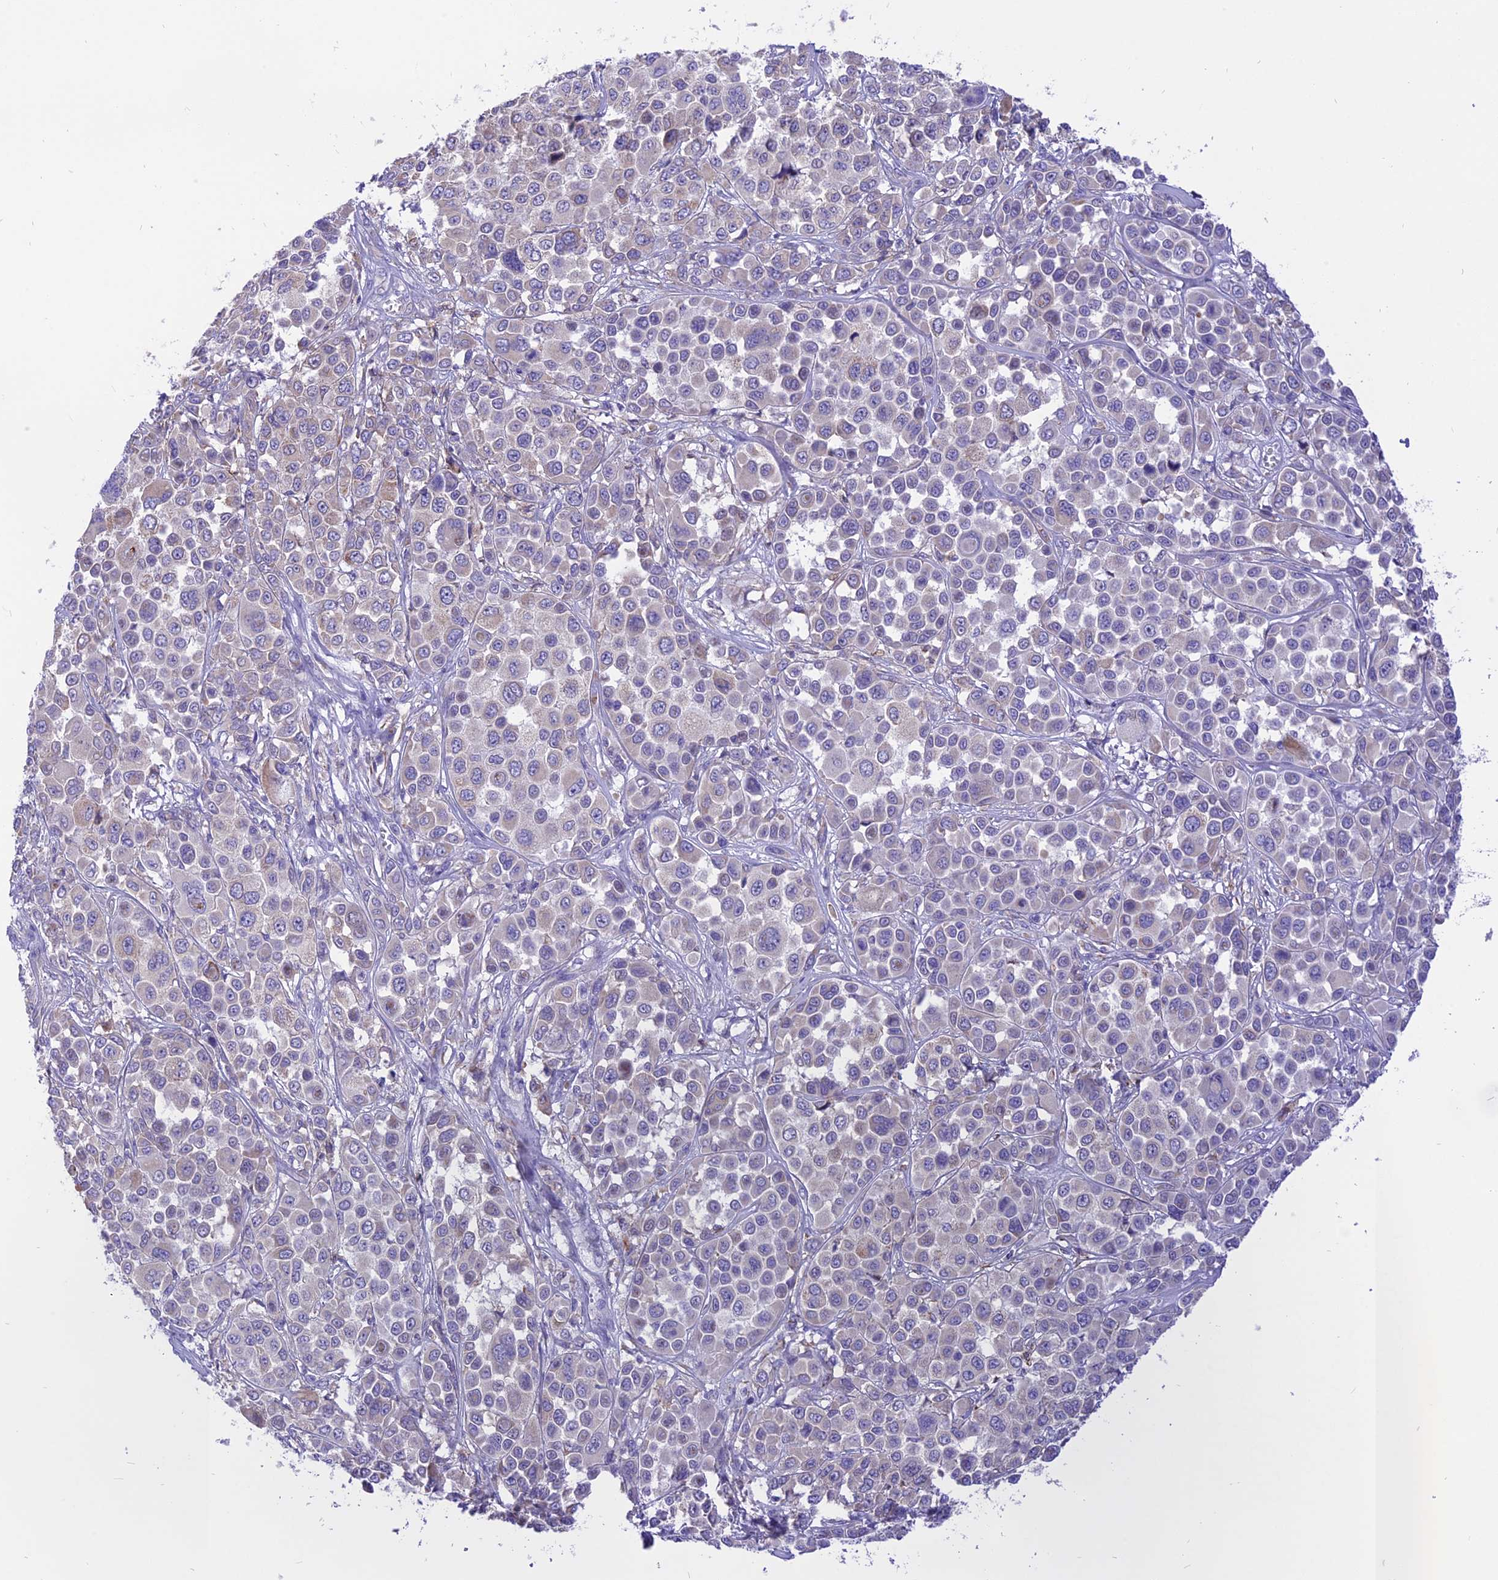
{"staining": {"intensity": "negative", "quantity": "none", "location": "none"}, "tissue": "melanoma", "cell_type": "Tumor cells", "image_type": "cancer", "snomed": [{"axis": "morphology", "description": "Malignant melanoma, NOS"}, {"axis": "topography", "description": "Skin of trunk"}], "caption": "IHC image of melanoma stained for a protein (brown), which demonstrates no positivity in tumor cells.", "gene": "ARMCX6", "patient": {"sex": "male", "age": 71}}